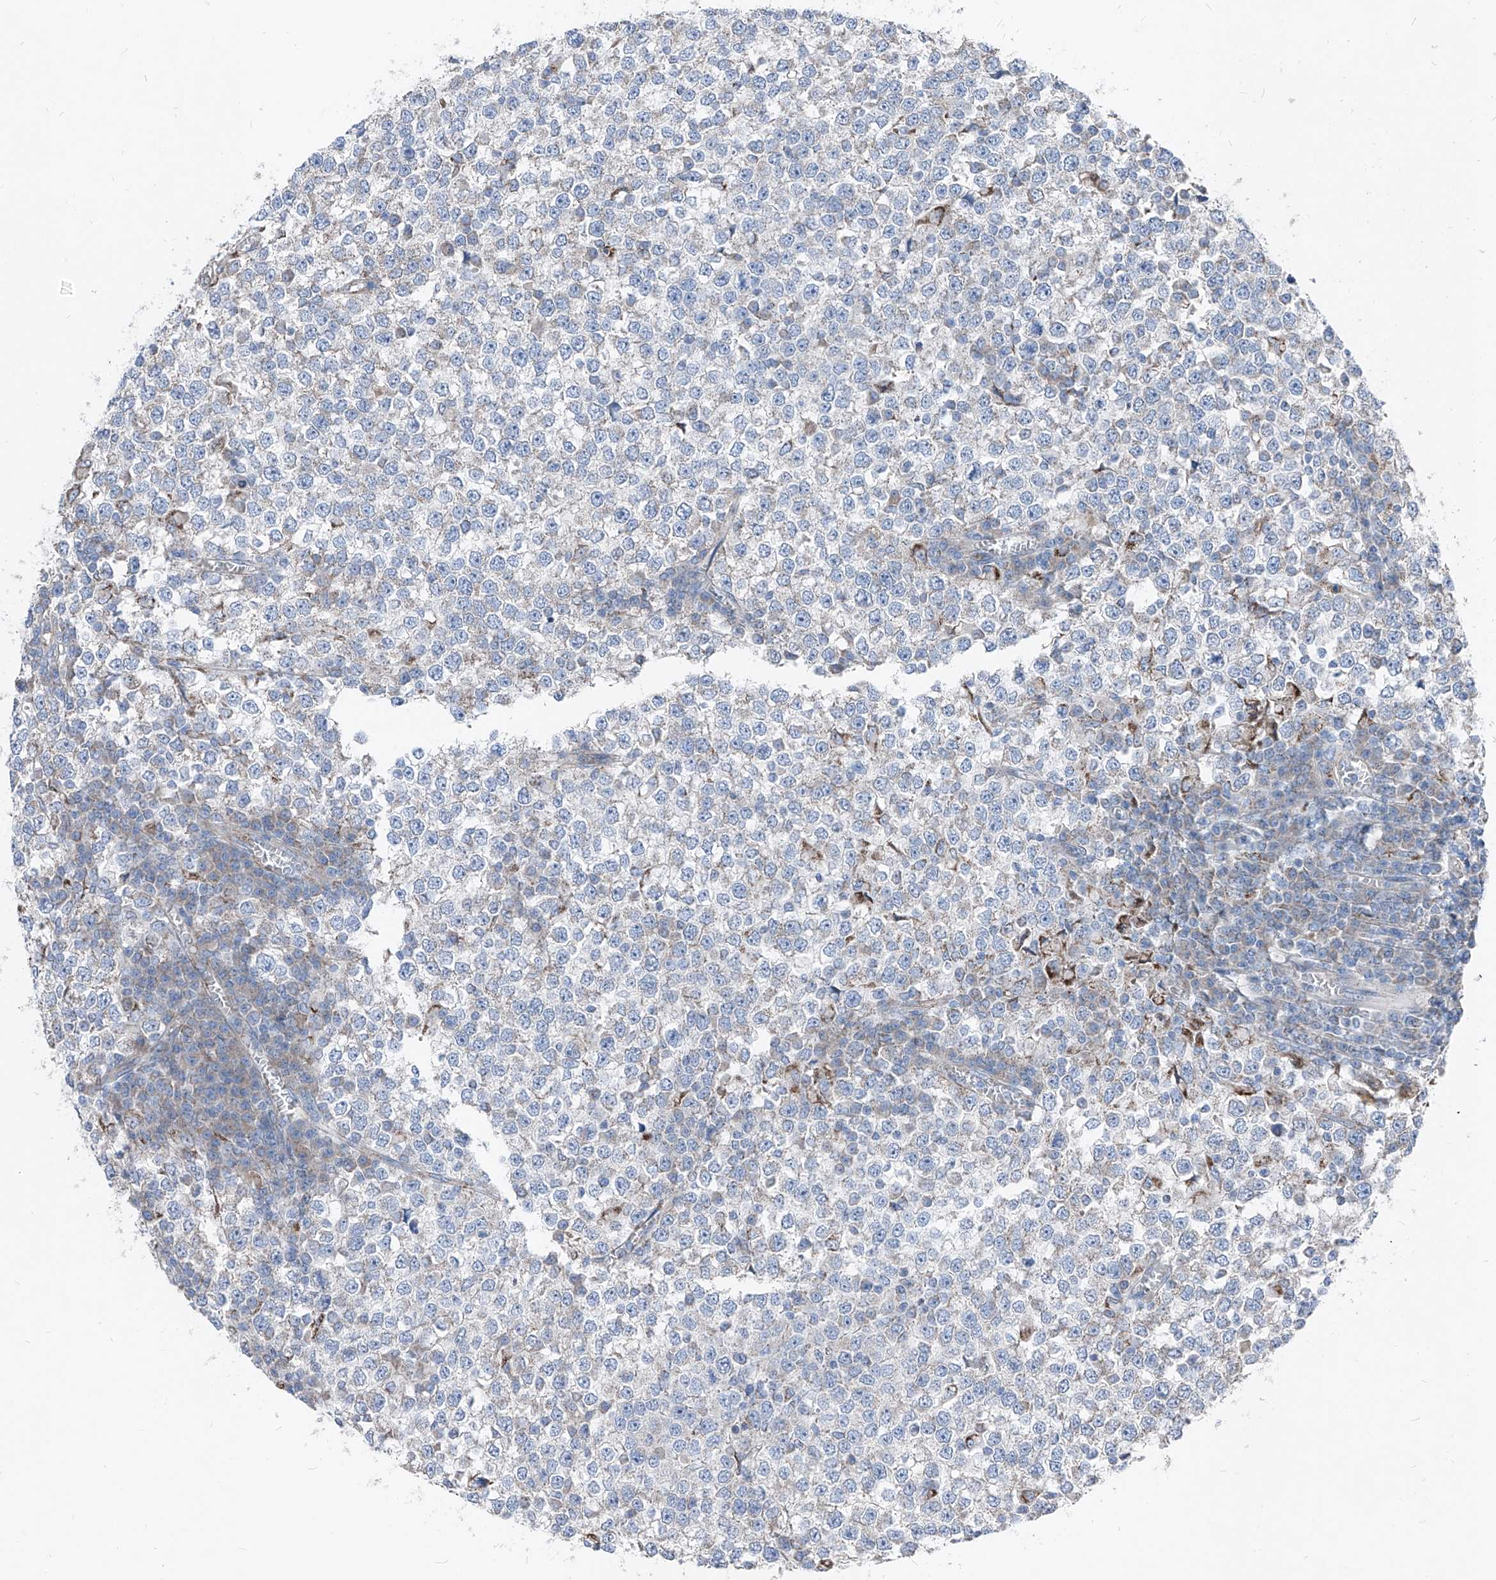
{"staining": {"intensity": "negative", "quantity": "none", "location": "none"}, "tissue": "testis cancer", "cell_type": "Tumor cells", "image_type": "cancer", "snomed": [{"axis": "morphology", "description": "Seminoma, NOS"}, {"axis": "topography", "description": "Testis"}], "caption": "Seminoma (testis) stained for a protein using immunohistochemistry (IHC) reveals no staining tumor cells.", "gene": "AGPS", "patient": {"sex": "male", "age": 65}}